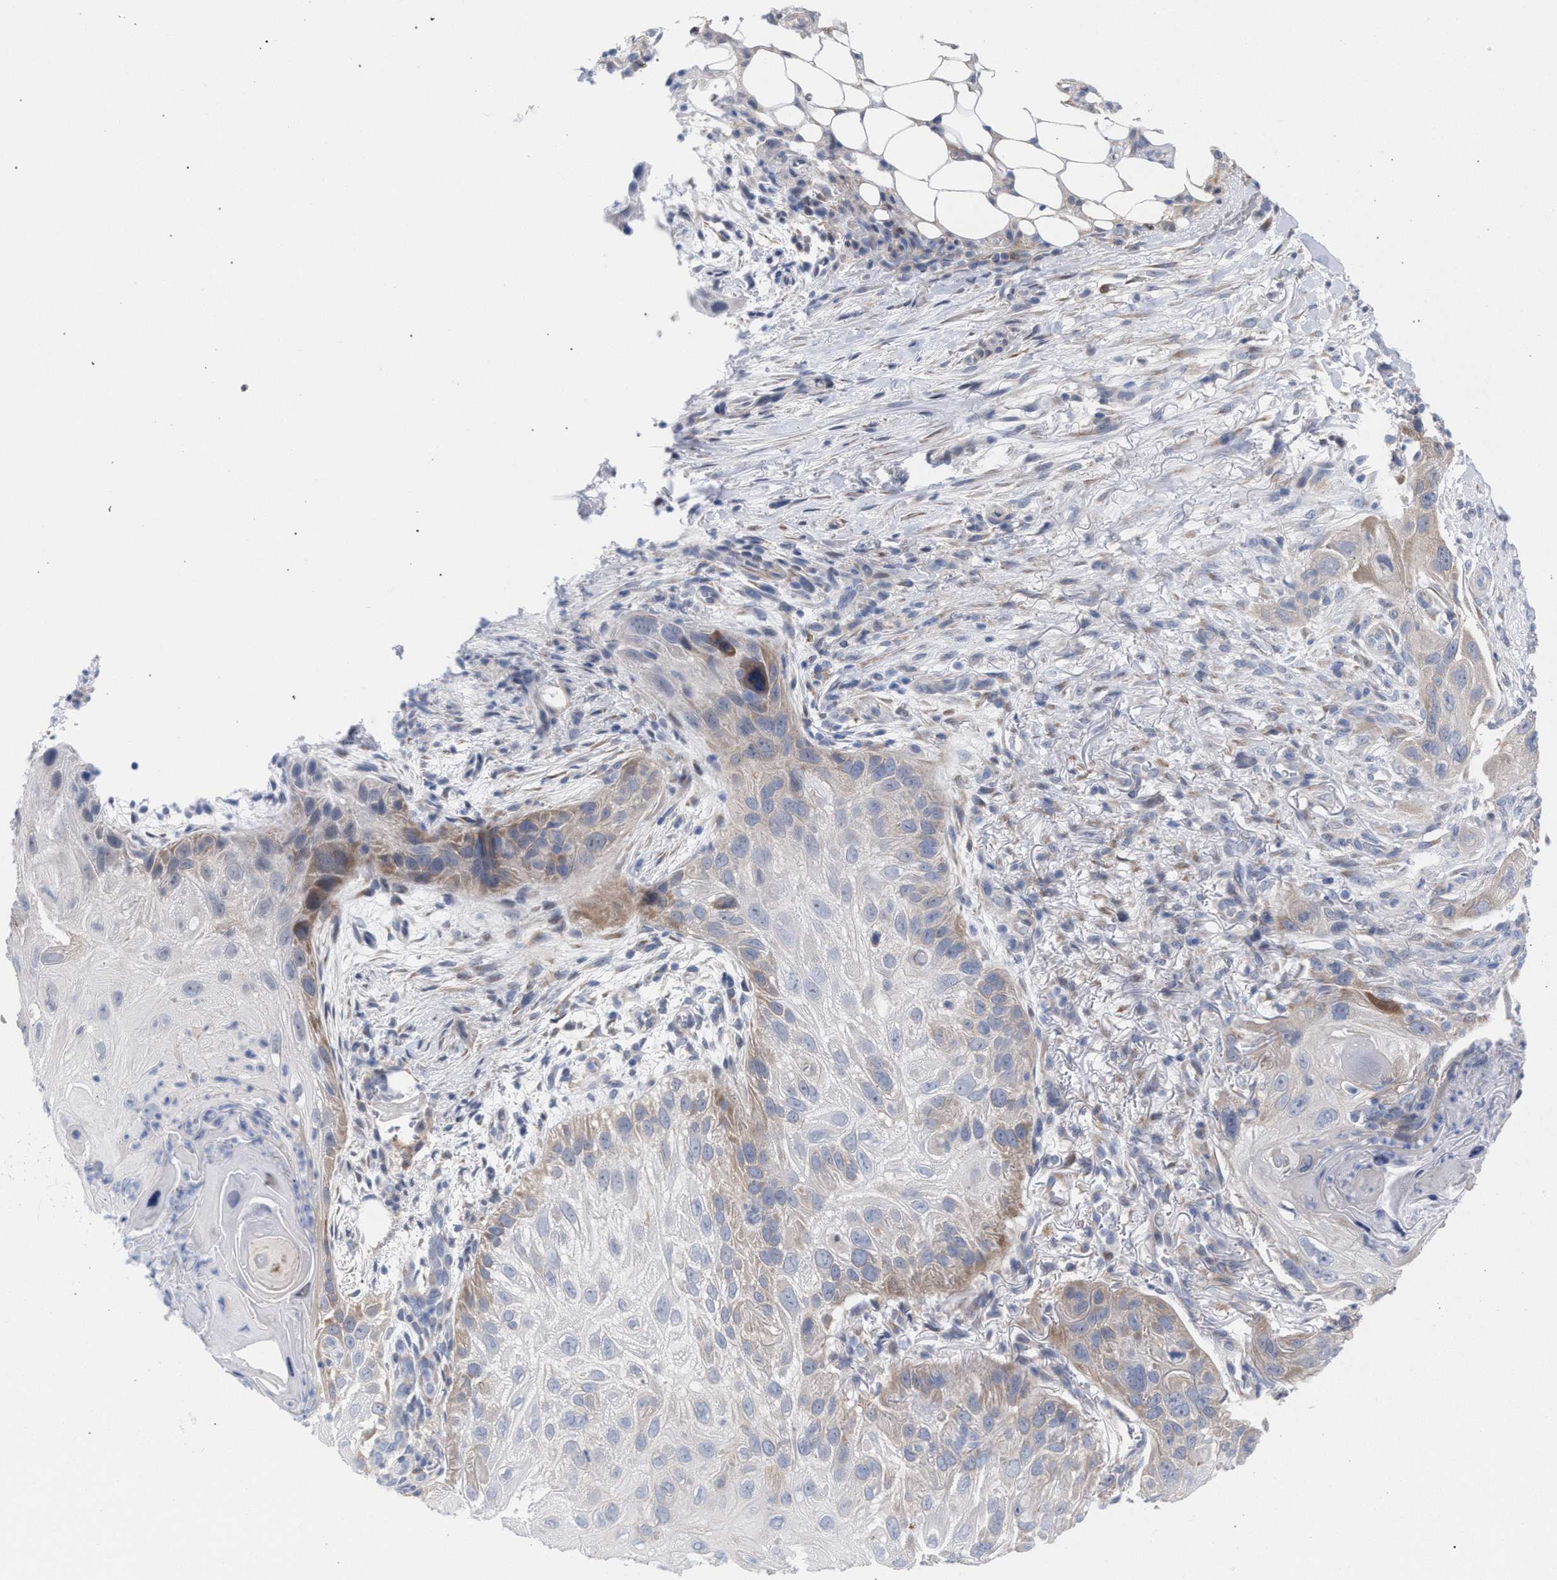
{"staining": {"intensity": "moderate", "quantity": "25%-75%", "location": "cytoplasmic/membranous"}, "tissue": "skin cancer", "cell_type": "Tumor cells", "image_type": "cancer", "snomed": [{"axis": "morphology", "description": "Squamous cell carcinoma, NOS"}, {"axis": "topography", "description": "Skin"}], "caption": "Skin squamous cell carcinoma stained for a protein (brown) displays moderate cytoplasmic/membranous positive positivity in approximately 25%-75% of tumor cells.", "gene": "FHOD3", "patient": {"sex": "female", "age": 77}}